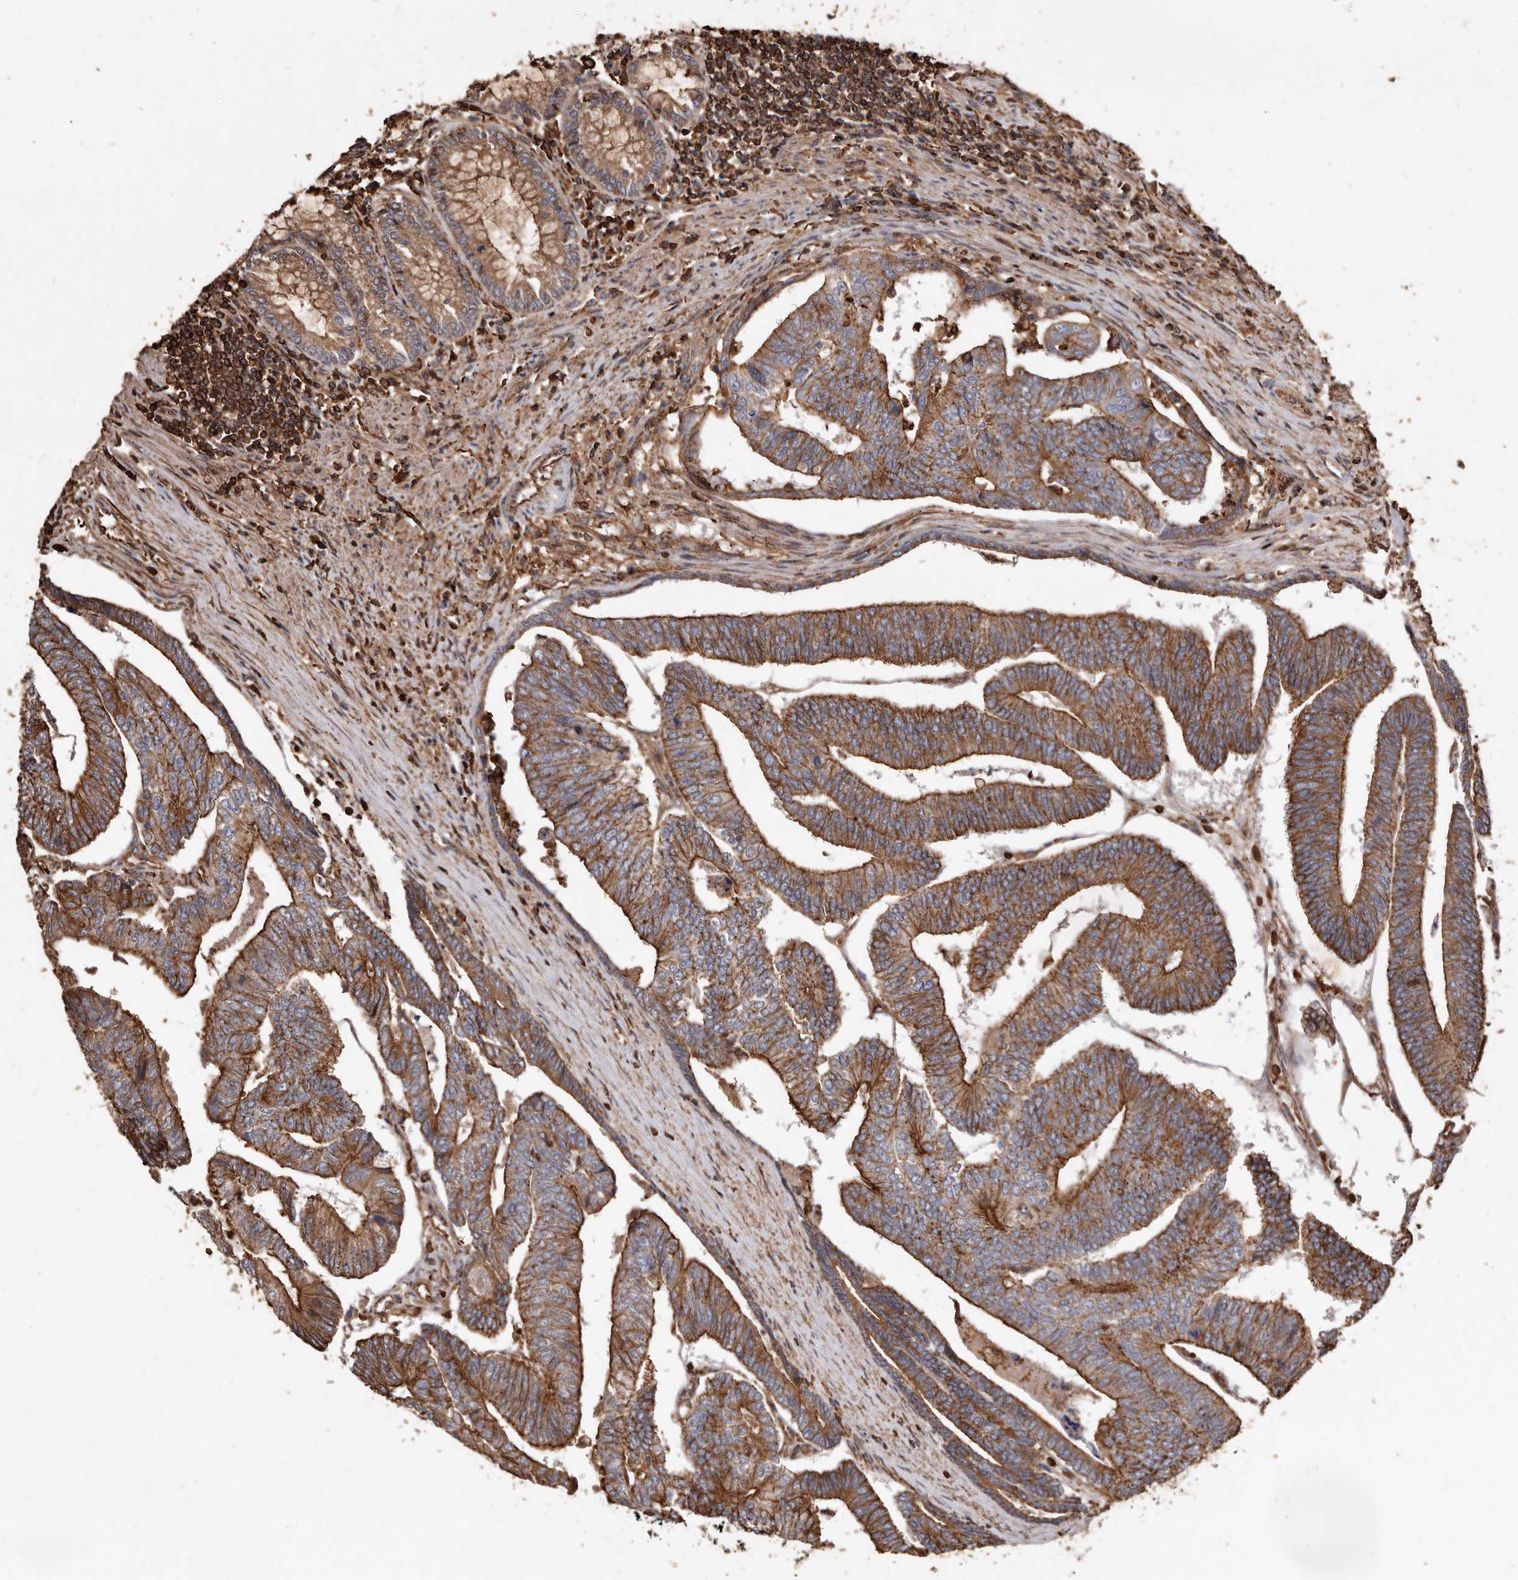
{"staining": {"intensity": "strong", "quantity": ">75%", "location": "cytoplasmic/membranous"}, "tissue": "colorectal cancer", "cell_type": "Tumor cells", "image_type": "cancer", "snomed": [{"axis": "morphology", "description": "Adenocarcinoma, NOS"}, {"axis": "topography", "description": "Colon"}], "caption": "Adenocarcinoma (colorectal) stained for a protein (brown) exhibits strong cytoplasmic/membranous positive staining in about >75% of tumor cells.", "gene": "COQ8B", "patient": {"sex": "female", "age": 67}}